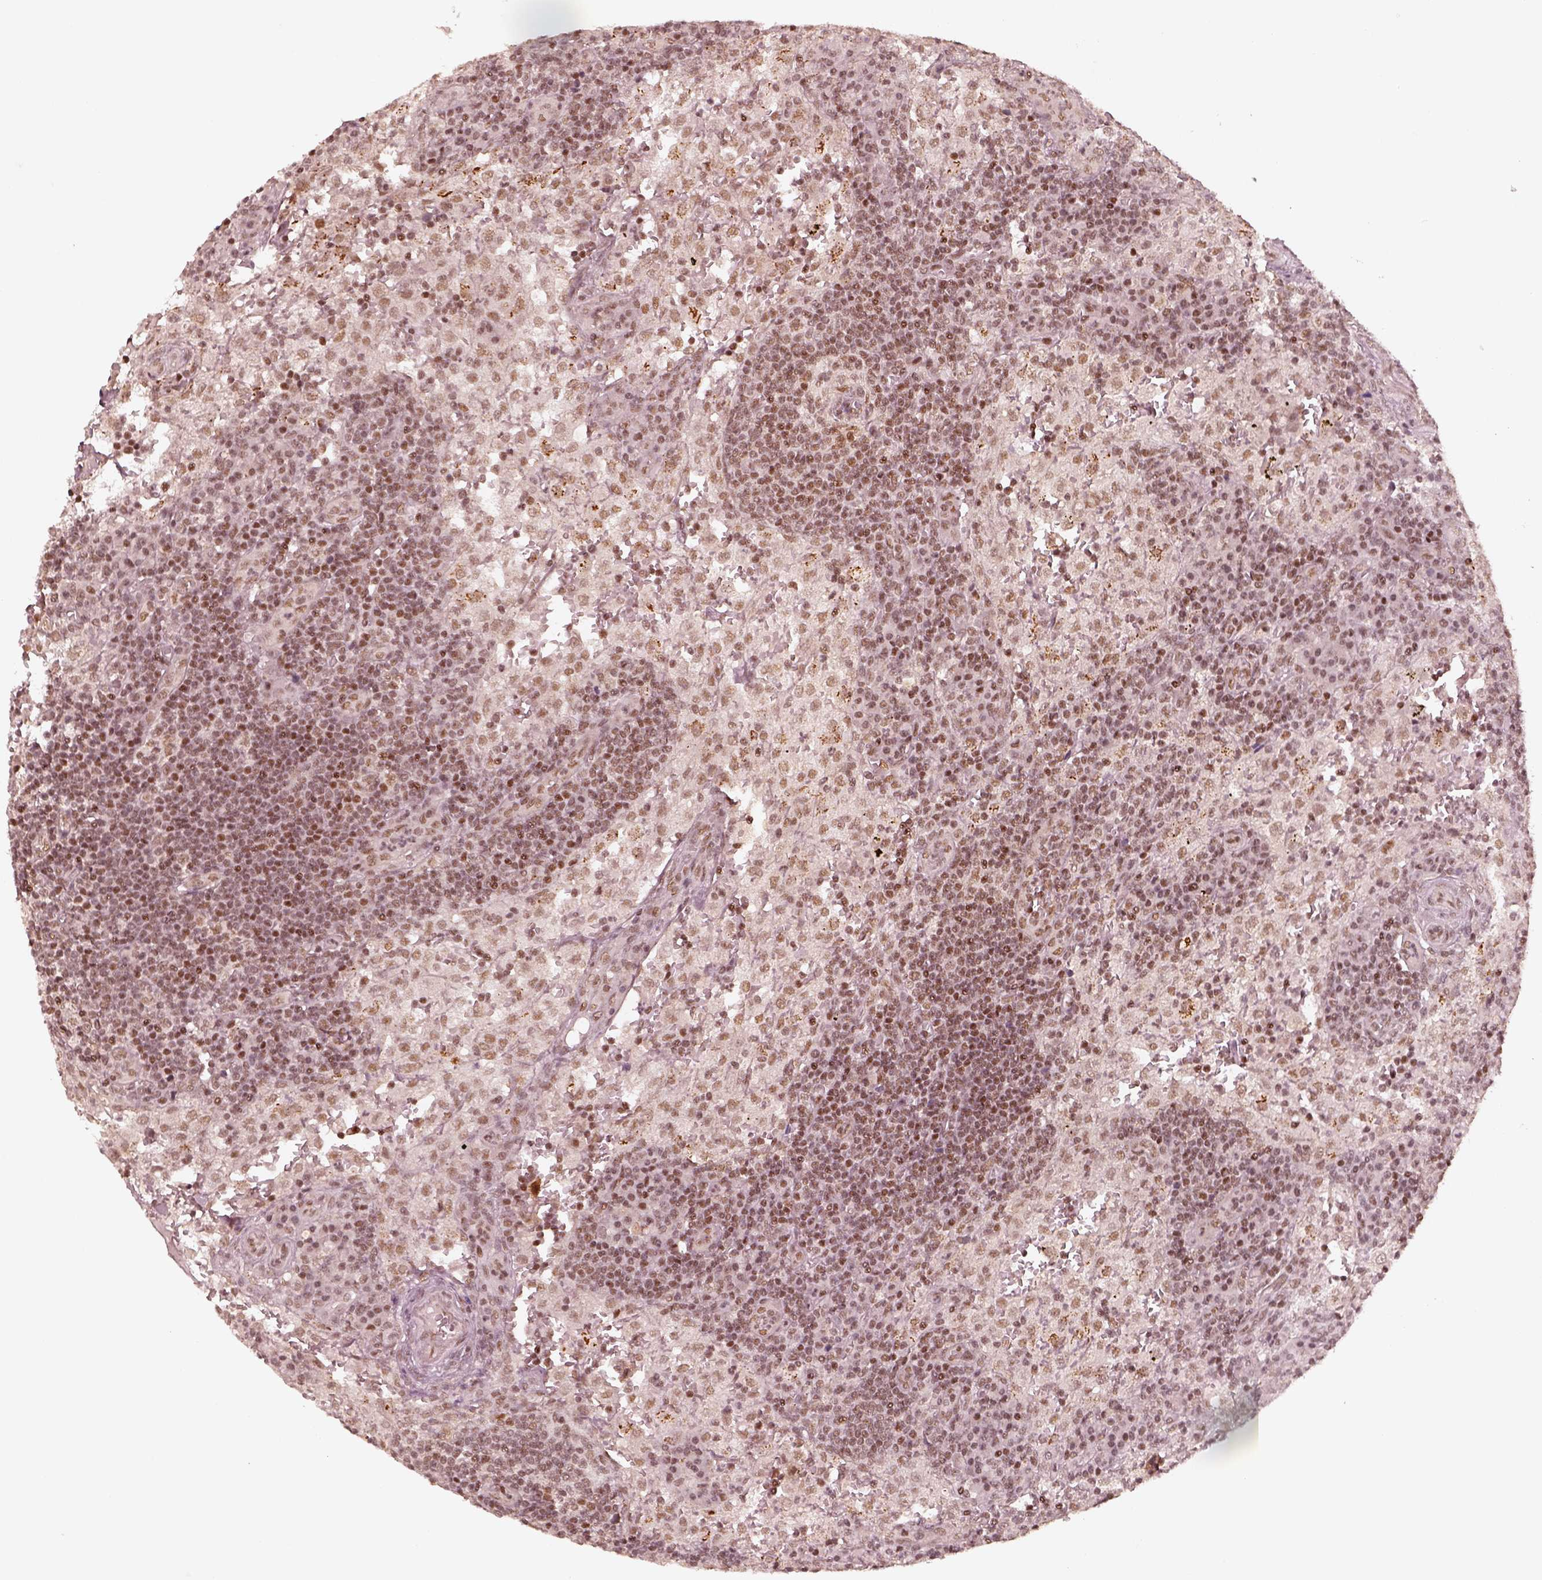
{"staining": {"intensity": "moderate", "quantity": "<25%", "location": "nuclear"}, "tissue": "lymph node", "cell_type": "Non-germinal center cells", "image_type": "normal", "snomed": [{"axis": "morphology", "description": "Normal tissue, NOS"}, {"axis": "topography", "description": "Lymph node"}], "caption": "Non-germinal center cells reveal low levels of moderate nuclear expression in about <25% of cells in normal lymph node.", "gene": "GMEB2", "patient": {"sex": "male", "age": 62}}